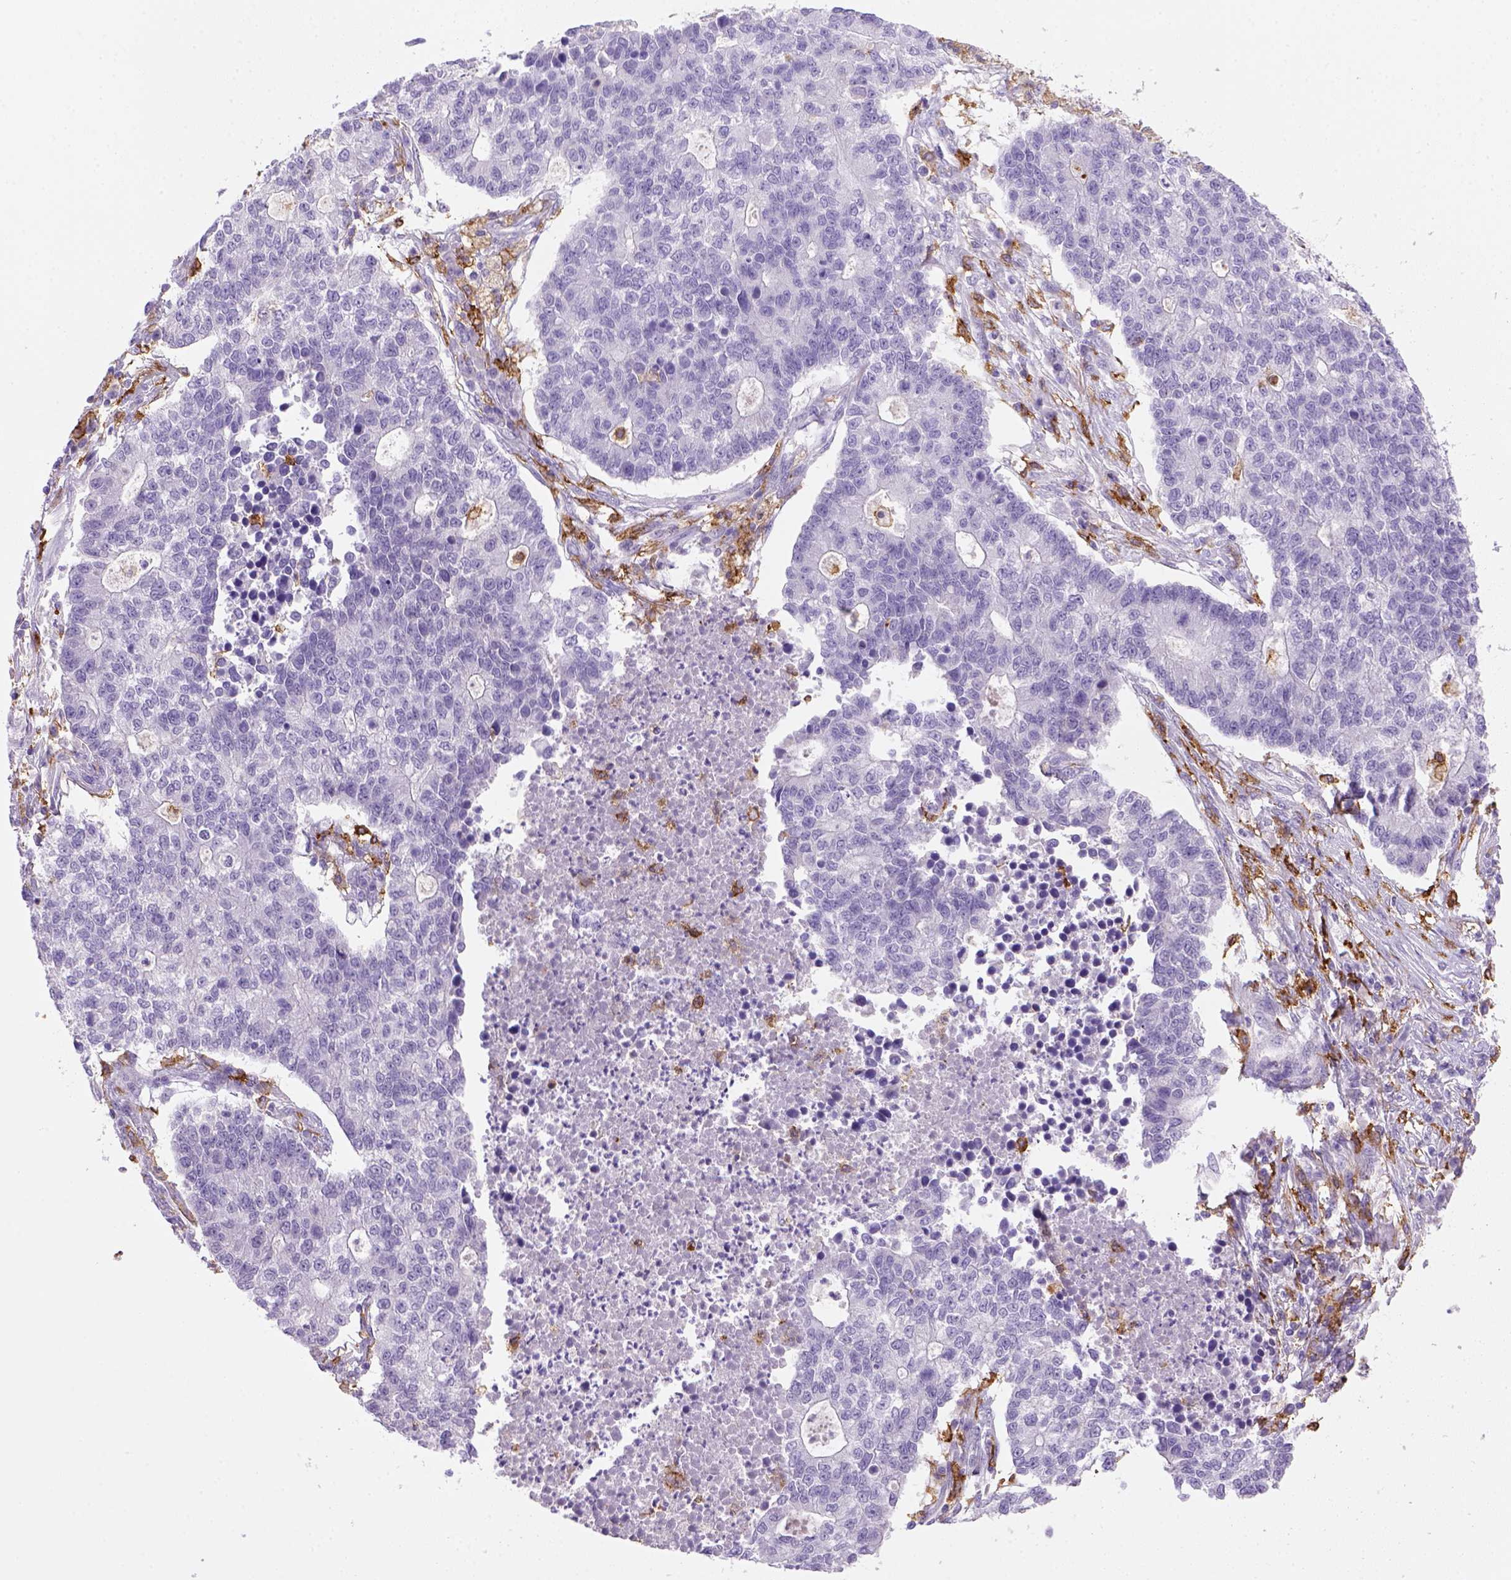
{"staining": {"intensity": "negative", "quantity": "none", "location": "none"}, "tissue": "lung cancer", "cell_type": "Tumor cells", "image_type": "cancer", "snomed": [{"axis": "morphology", "description": "Adenocarcinoma, NOS"}, {"axis": "topography", "description": "Lung"}], "caption": "Photomicrograph shows no significant protein positivity in tumor cells of lung adenocarcinoma.", "gene": "CD14", "patient": {"sex": "male", "age": 57}}